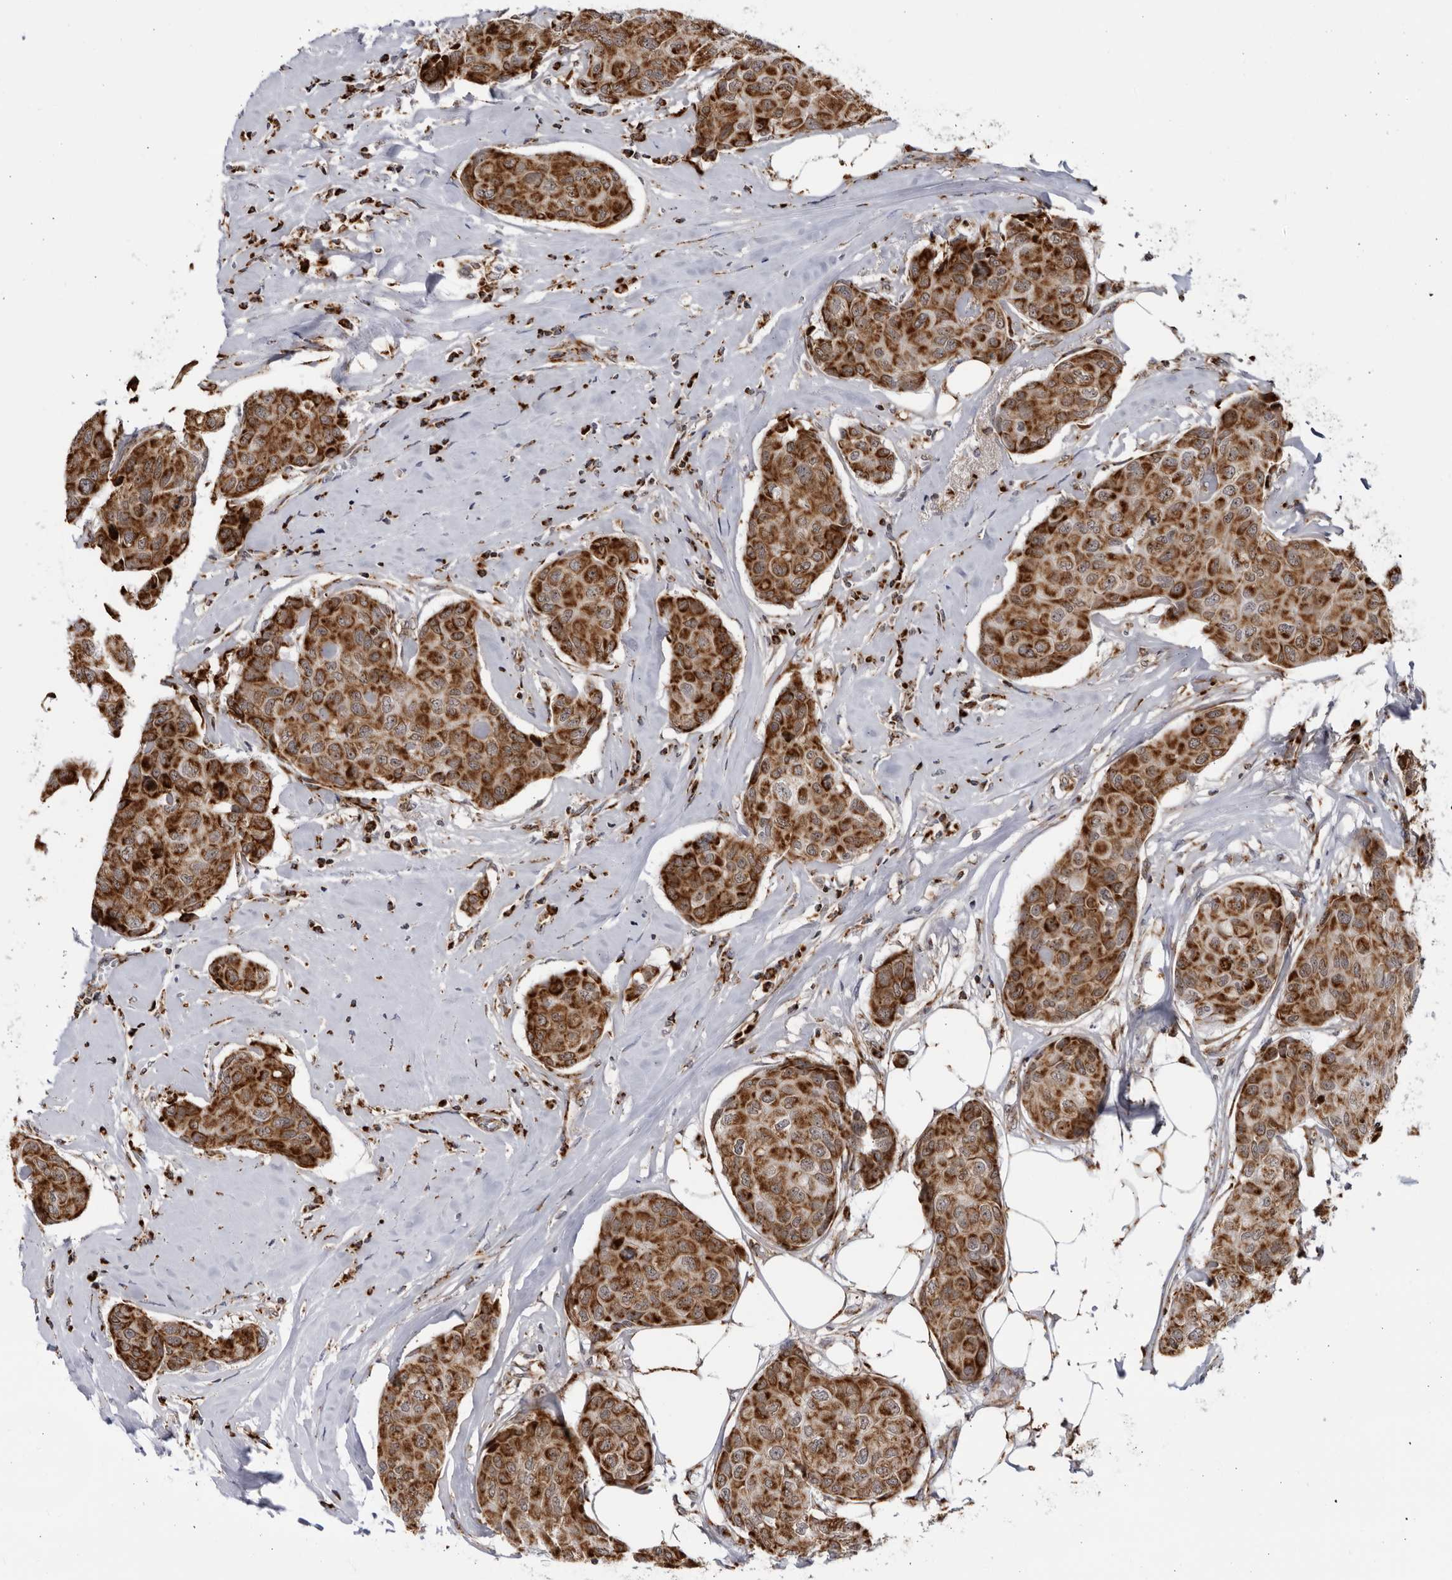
{"staining": {"intensity": "strong", "quantity": ">75%", "location": "cytoplasmic/membranous"}, "tissue": "breast cancer", "cell_type": "Tumor cells", "image_type": "cancer", "snomed": [{"axis": "morphology", "description": "Duct carcinoma"}, {"axis": "topography", "description": "Breast"}], "caption": "Immunohistochemical staining of human breast invasive ductal carcinoma shows high levels of strong cytoplasmic/membranous staining in approximately >75% of tumor cells. The staining was performed using DAB to visualize the protein expression in brown, while the nuclei were stained in blue with hematoxylin (Magnification: 20x).", "gene": "RBM34", "patient": {"sex": "female", "age": 80}}